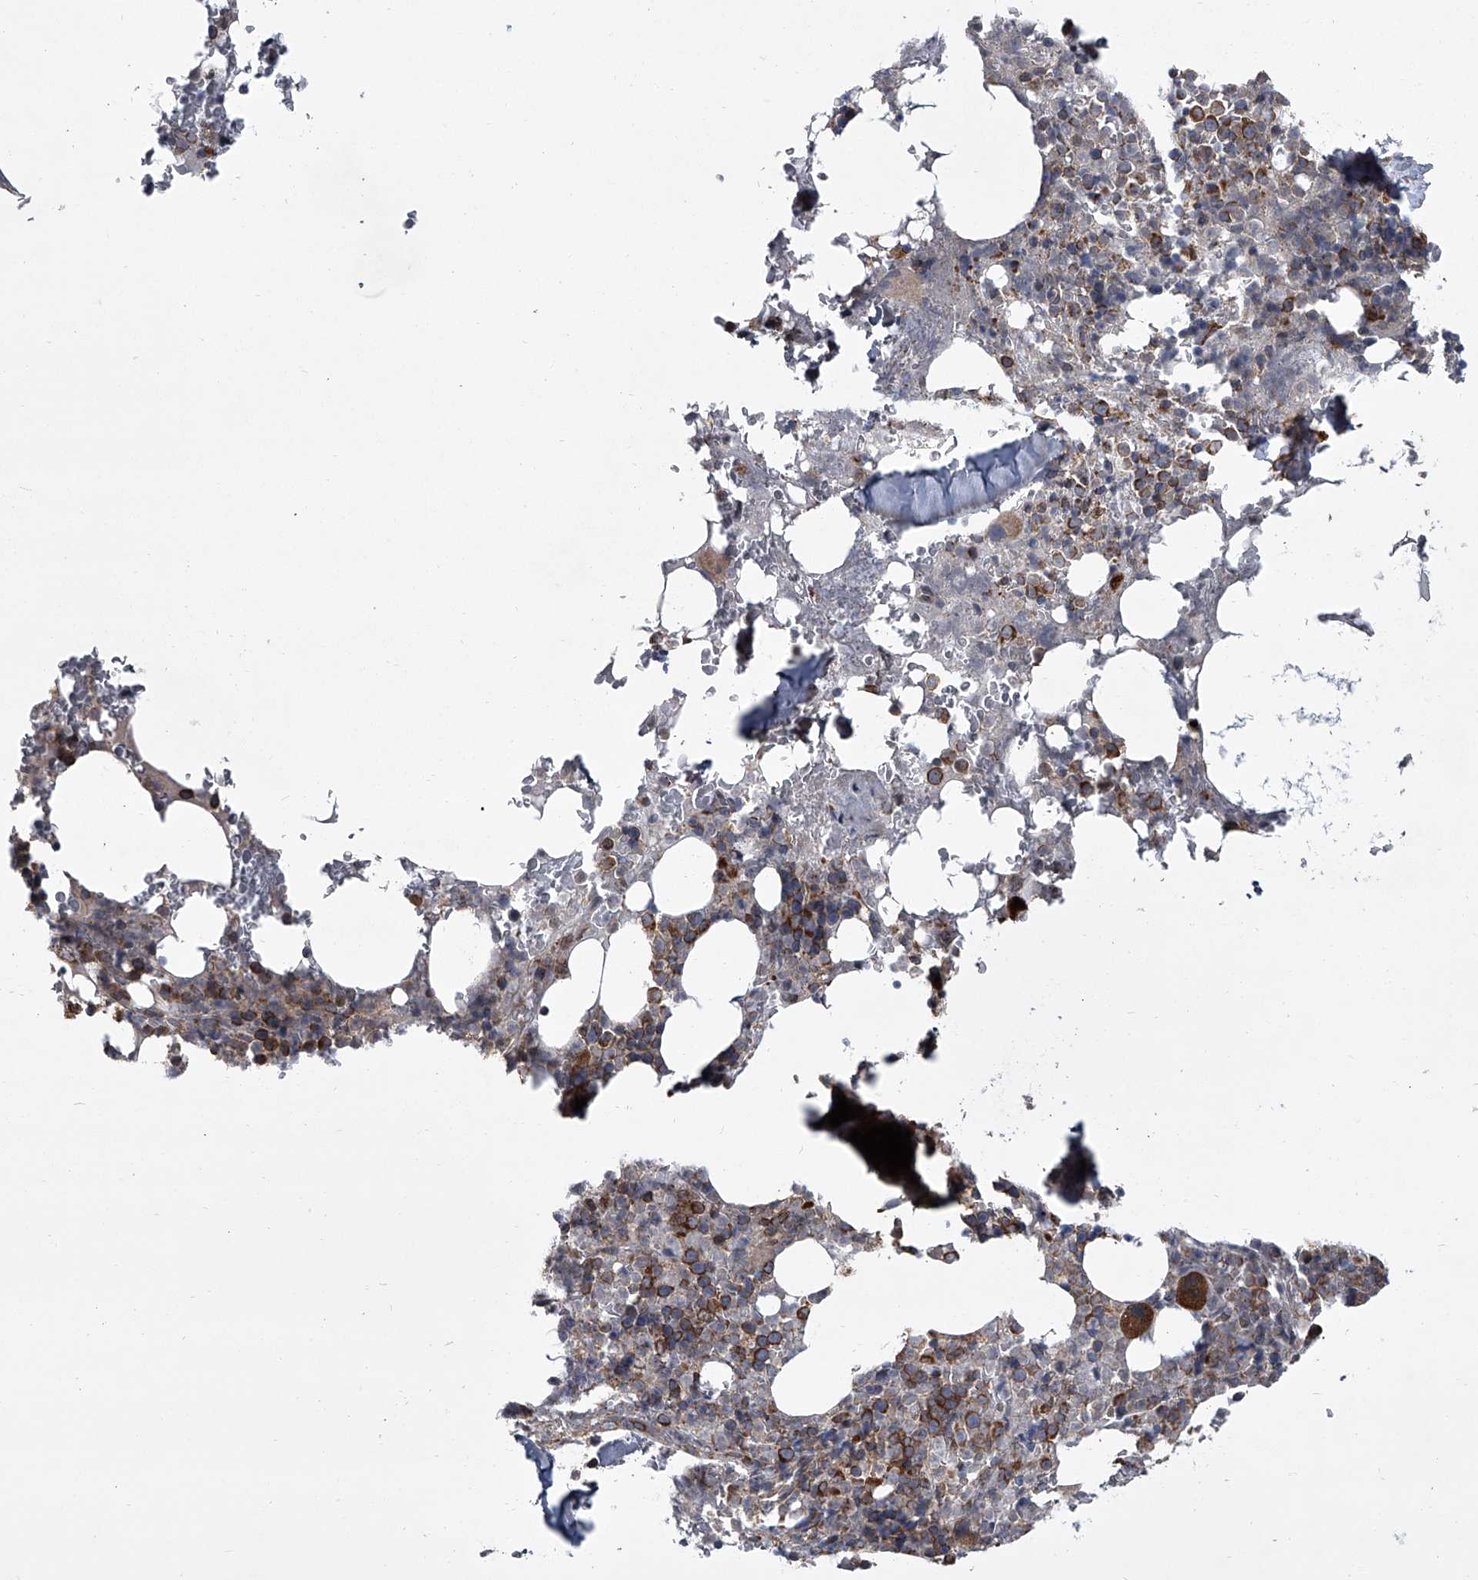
{"staining": {"intensity": "strong", "quantity": "25%-75%", "location": "cytoplasmic/membranous"}, "tissue": "bone marrow", "cell_type": "Hematopoietic cells", "image_type": "normal", "snomed": [{"axis": "morphology", "description": "Normal tissue, NOS"}, {"axis": "topography", "description": "Bone marrow"}], "caption": "This is an image of immunohistochemistry staining of unremarkable bone marrow, which shows strong expression in the cytoplasmic/membranous of hematopoietic cells.", "gene": "ZC3H15", "patient": {"sex": "male", "age": 58}}